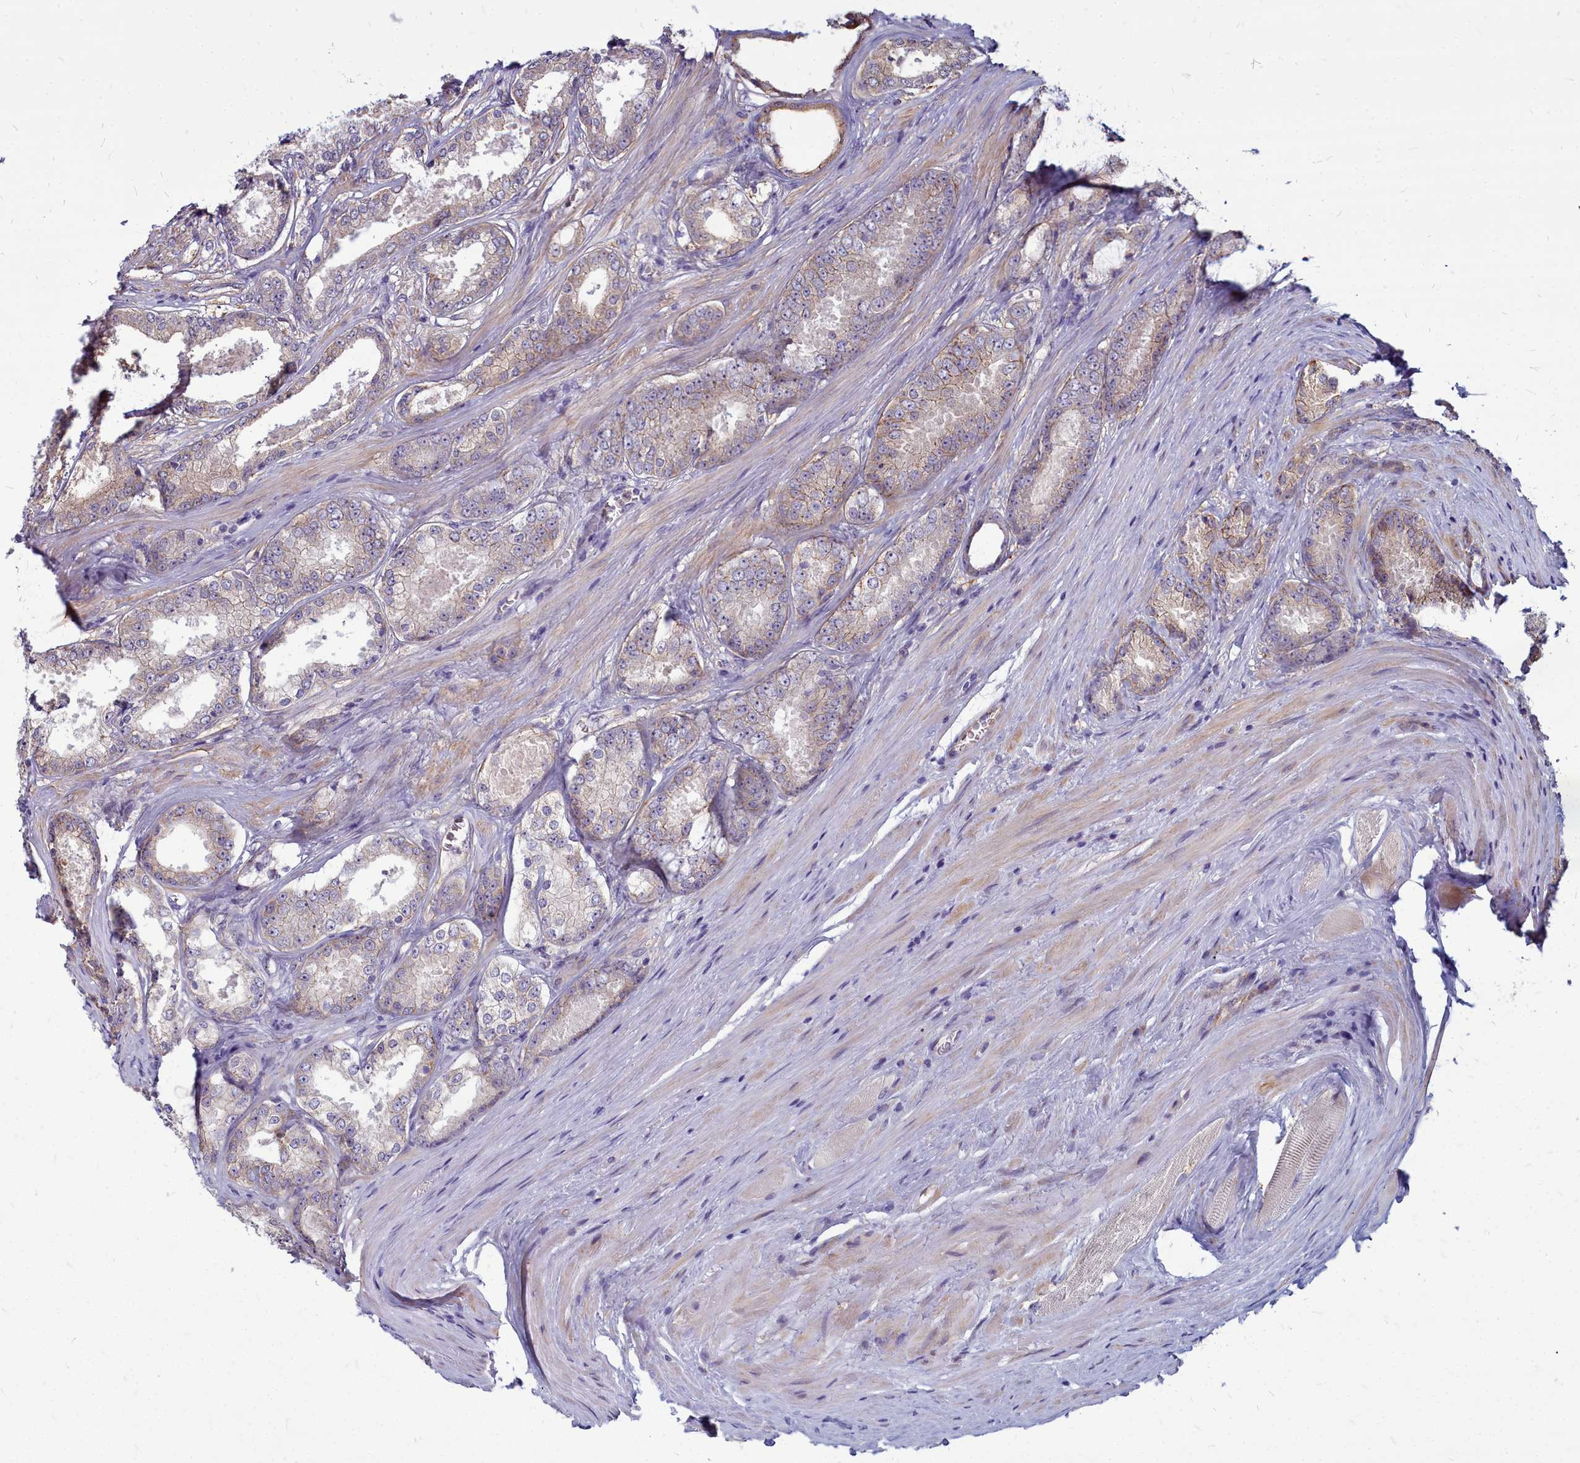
{"staining": {"intensity": "weak", "quantity": ">75%", "location": "cytoplasmic/membranous"}, "tissue": "prostate cancer", "cell_type": "Tumor cells", "image_type": "cancer", "snomed": [{"axis": "morphology", "description": "Adenocarcinoma, Low grade"}, {"axis": "topography", "description": "Prostate"}], "caption": "Low-grade adenocarcinoma (prostate) stained for a protein displays weak cytoplasmic/membranous positivity in tumor cells.", "gene": "TTC5", "patient": {"sex": "male", "age": 68}}